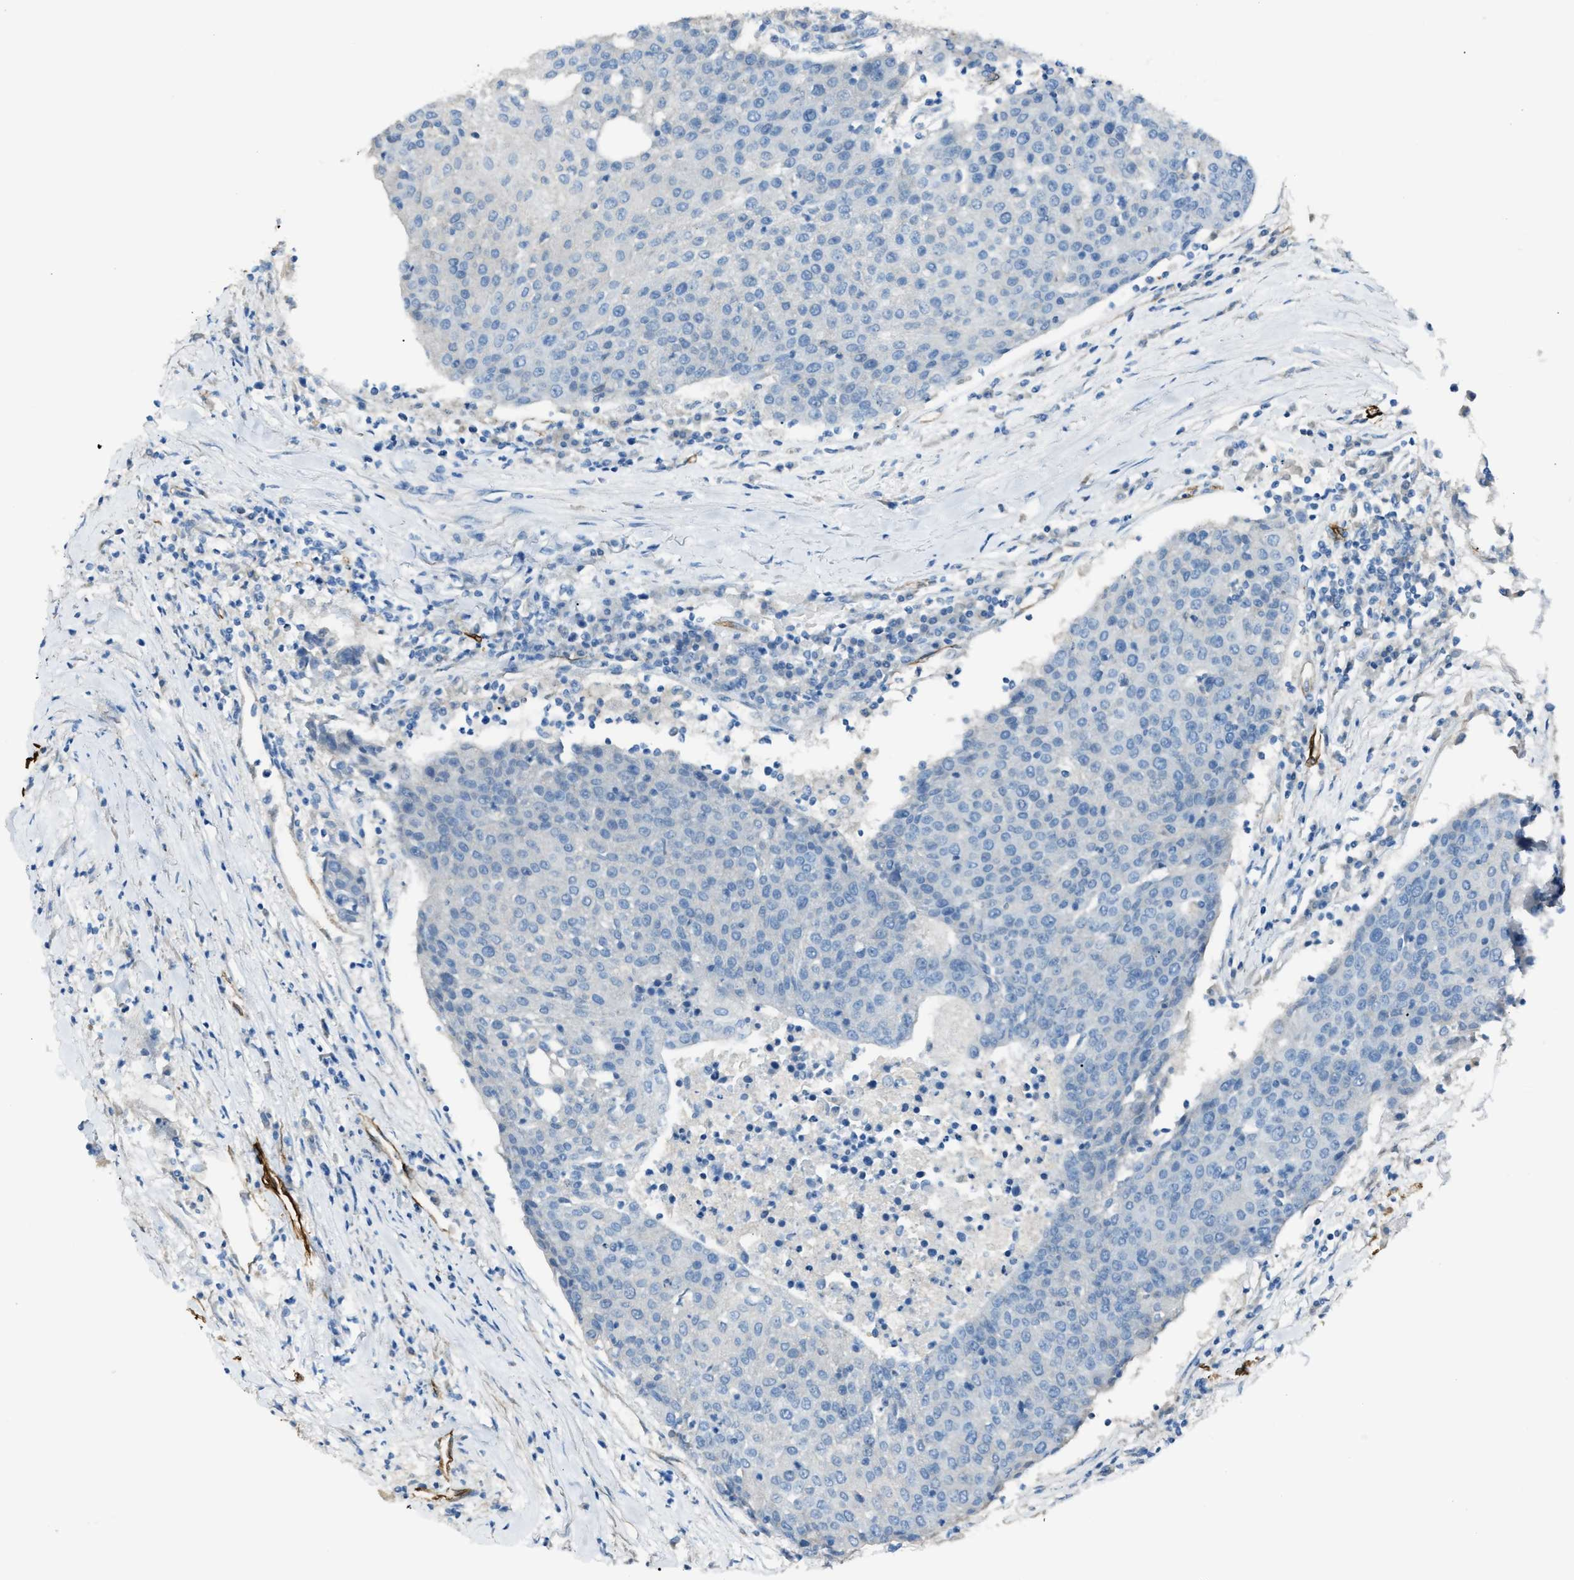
{"staining": {"intensity": "negative", "quantity": "none", "location": "none"}, "tissue": "urothelial cancer", "cell_type": "Tumor cells", "image_type": "cancer", "snomed": [{"axis": "morphology", "description": "Urothelial carcinoma, High grade"}, {"axis": "topography", "description": "Urinary bladder"}], "caption": "High magnification brightfield microscopy of urothelial carcinoma (high-grade) stained with DAB (brown) and counterstained with hematoxylin (blue): tumor cells show no significant expression.", "gene": "SLC22A15", "patient": {"sex": "female", "age": 85}}